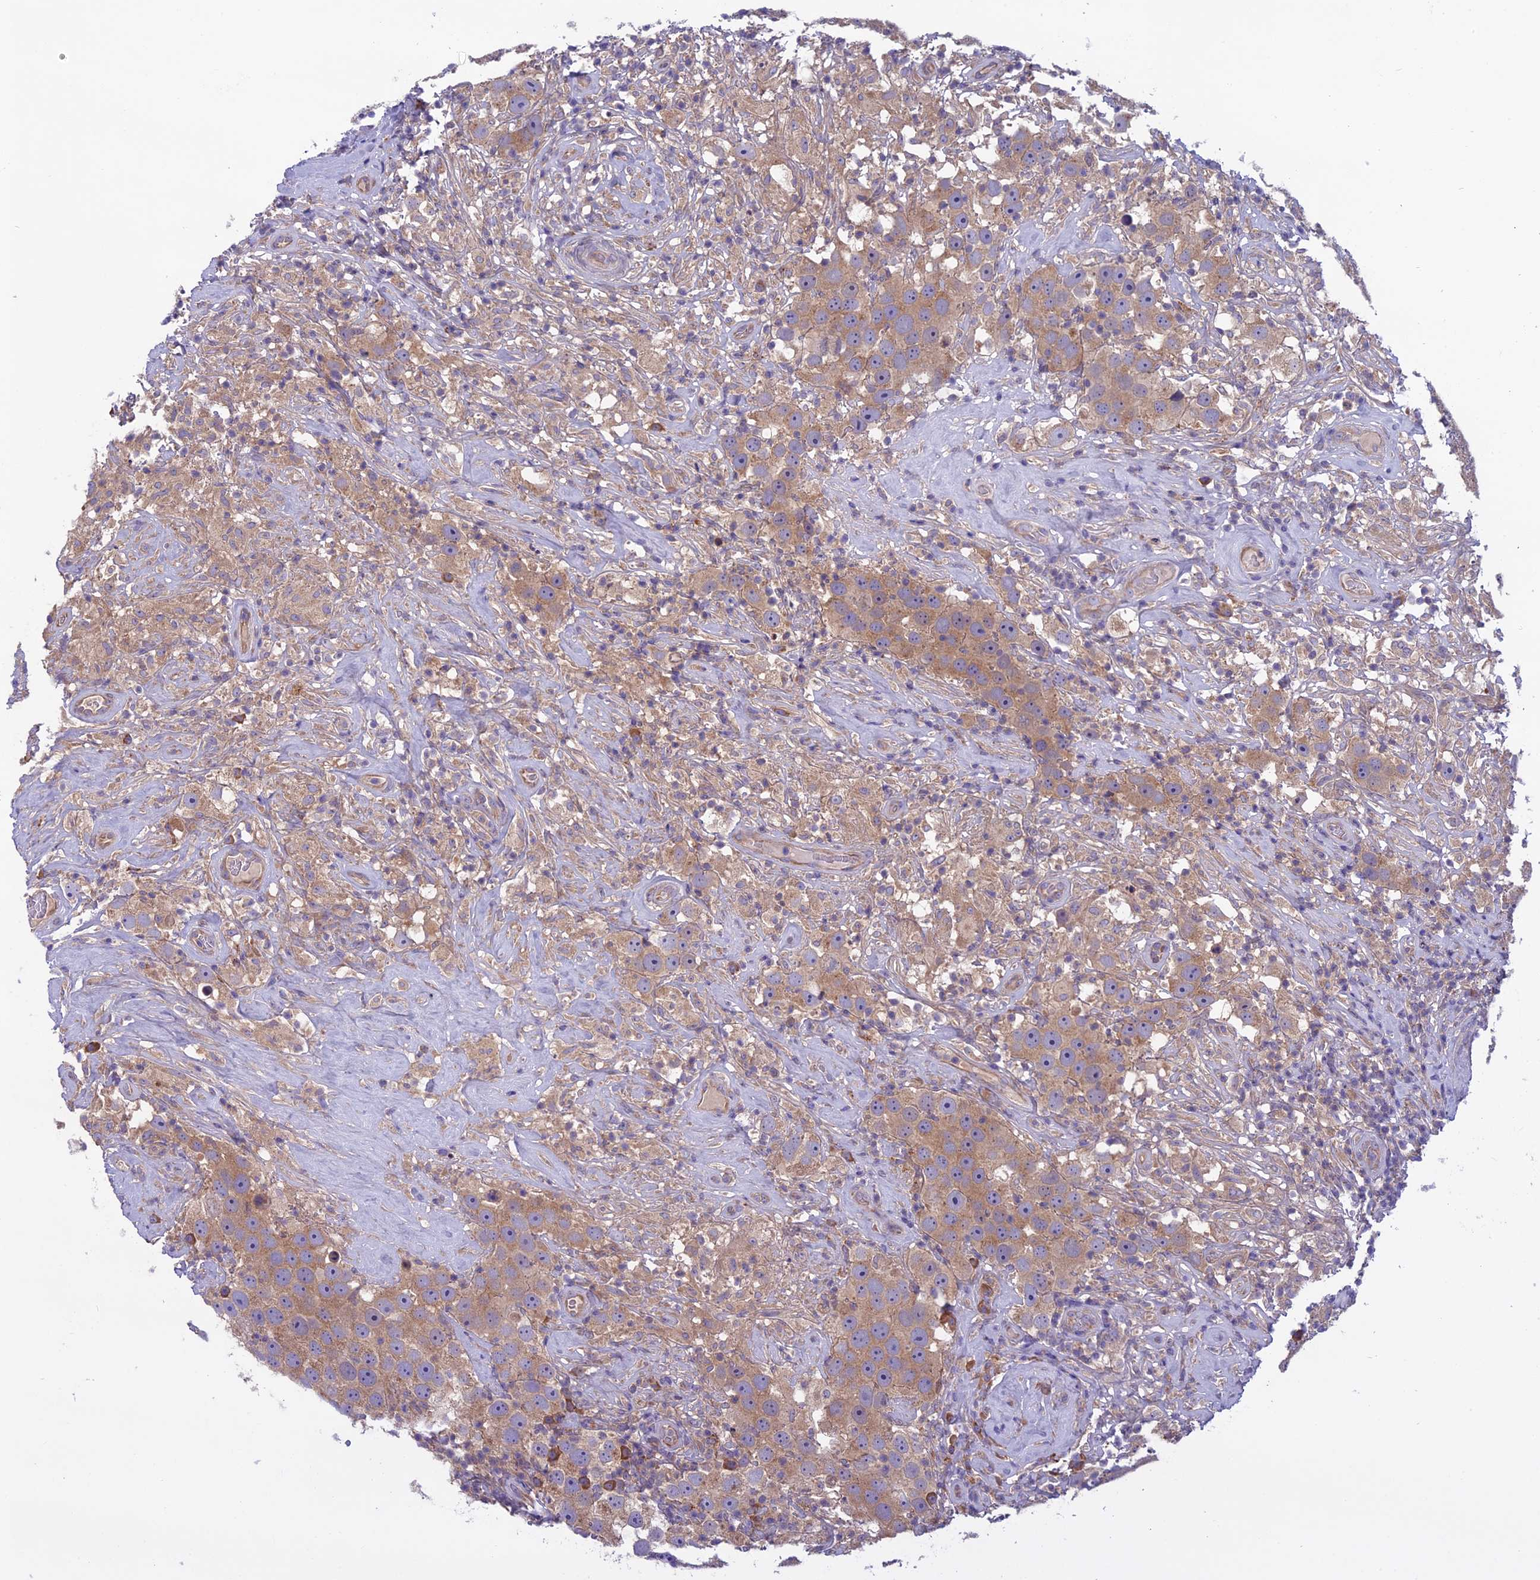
{"staining": {"intensity": "moderate", "quantity": "25%-75%", "location": "cytoplasmic/membranous"}, "tissue": "testis cancer", "cell_type": "Tumor cells", "image_type": "cancer", "snomed": [{"axis": "morphology", "description": "Seminoma, NOS"}, {"axis": "topography", "description": "Testis"}], "caption": "Protein staining of testis seminoma tissue displays moderate cytoplasmic/membranous staining in about 25%-75% of tumor cells. Nuclei are stained in blue.", "gene": "DCTN5", "patient": {"sex": "male", "age": 49}}